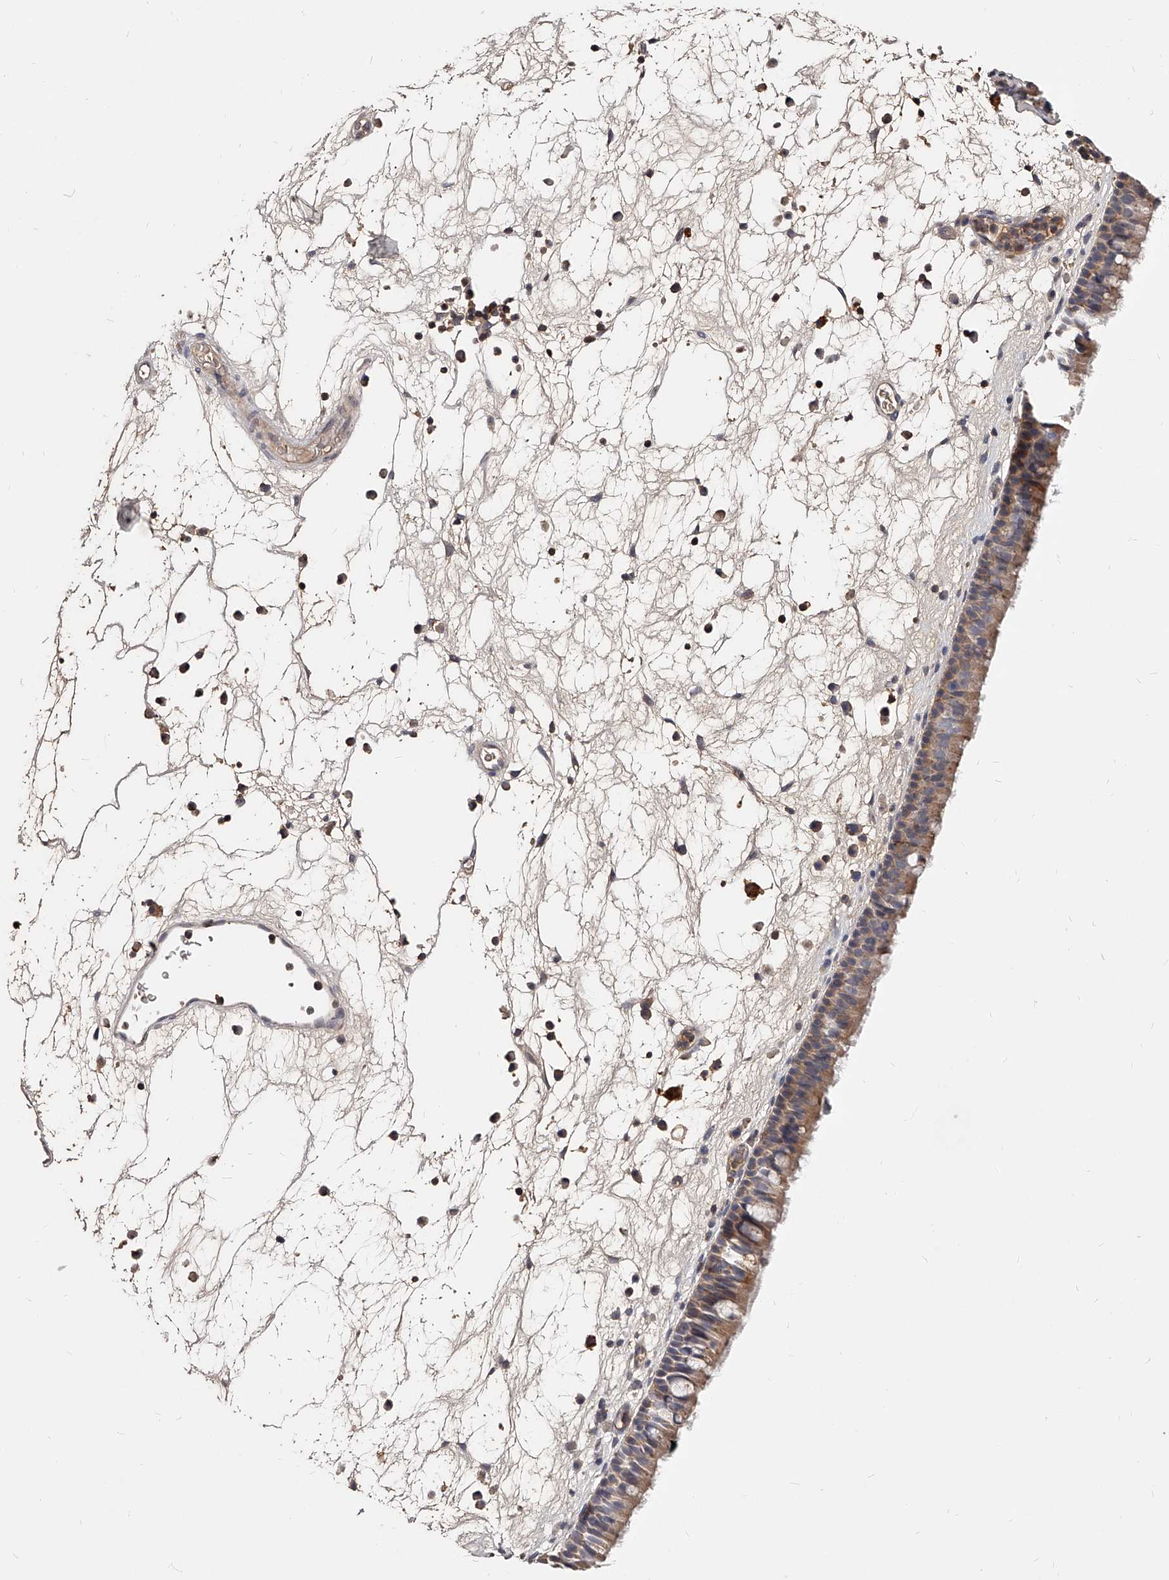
{"staining": {"intensity": "moderate", "quantity": ">75%", "location": "cytoplasmic/membranous"}, "tissue": "nasopharynx", "cell_type": "Respiratory epithelial cells", "image_type": "normal", "snomed": [{"axis": "morphology", "description": "Normal tissue, NOS"}, {"axis": "morphology", "description": "Inflammation, NOS"}, {"axis": "morphology", "description": "Malignant melanoma, Metastatic site"}, {"axis": "topography", "description": "Nasopharynx"}], "caption": "Immunohistochemistry (IHC) of unremarkable nasopharynx exhibits medium levels of moderate cytoplasmic/membranous expression in about >75% of respiratory epithelial cells. (DAB IHC, brown staining for protein, blue staining for nuclei).", "gene": "PHACTR1", "patient": {"sex": "male", "age": 70}}